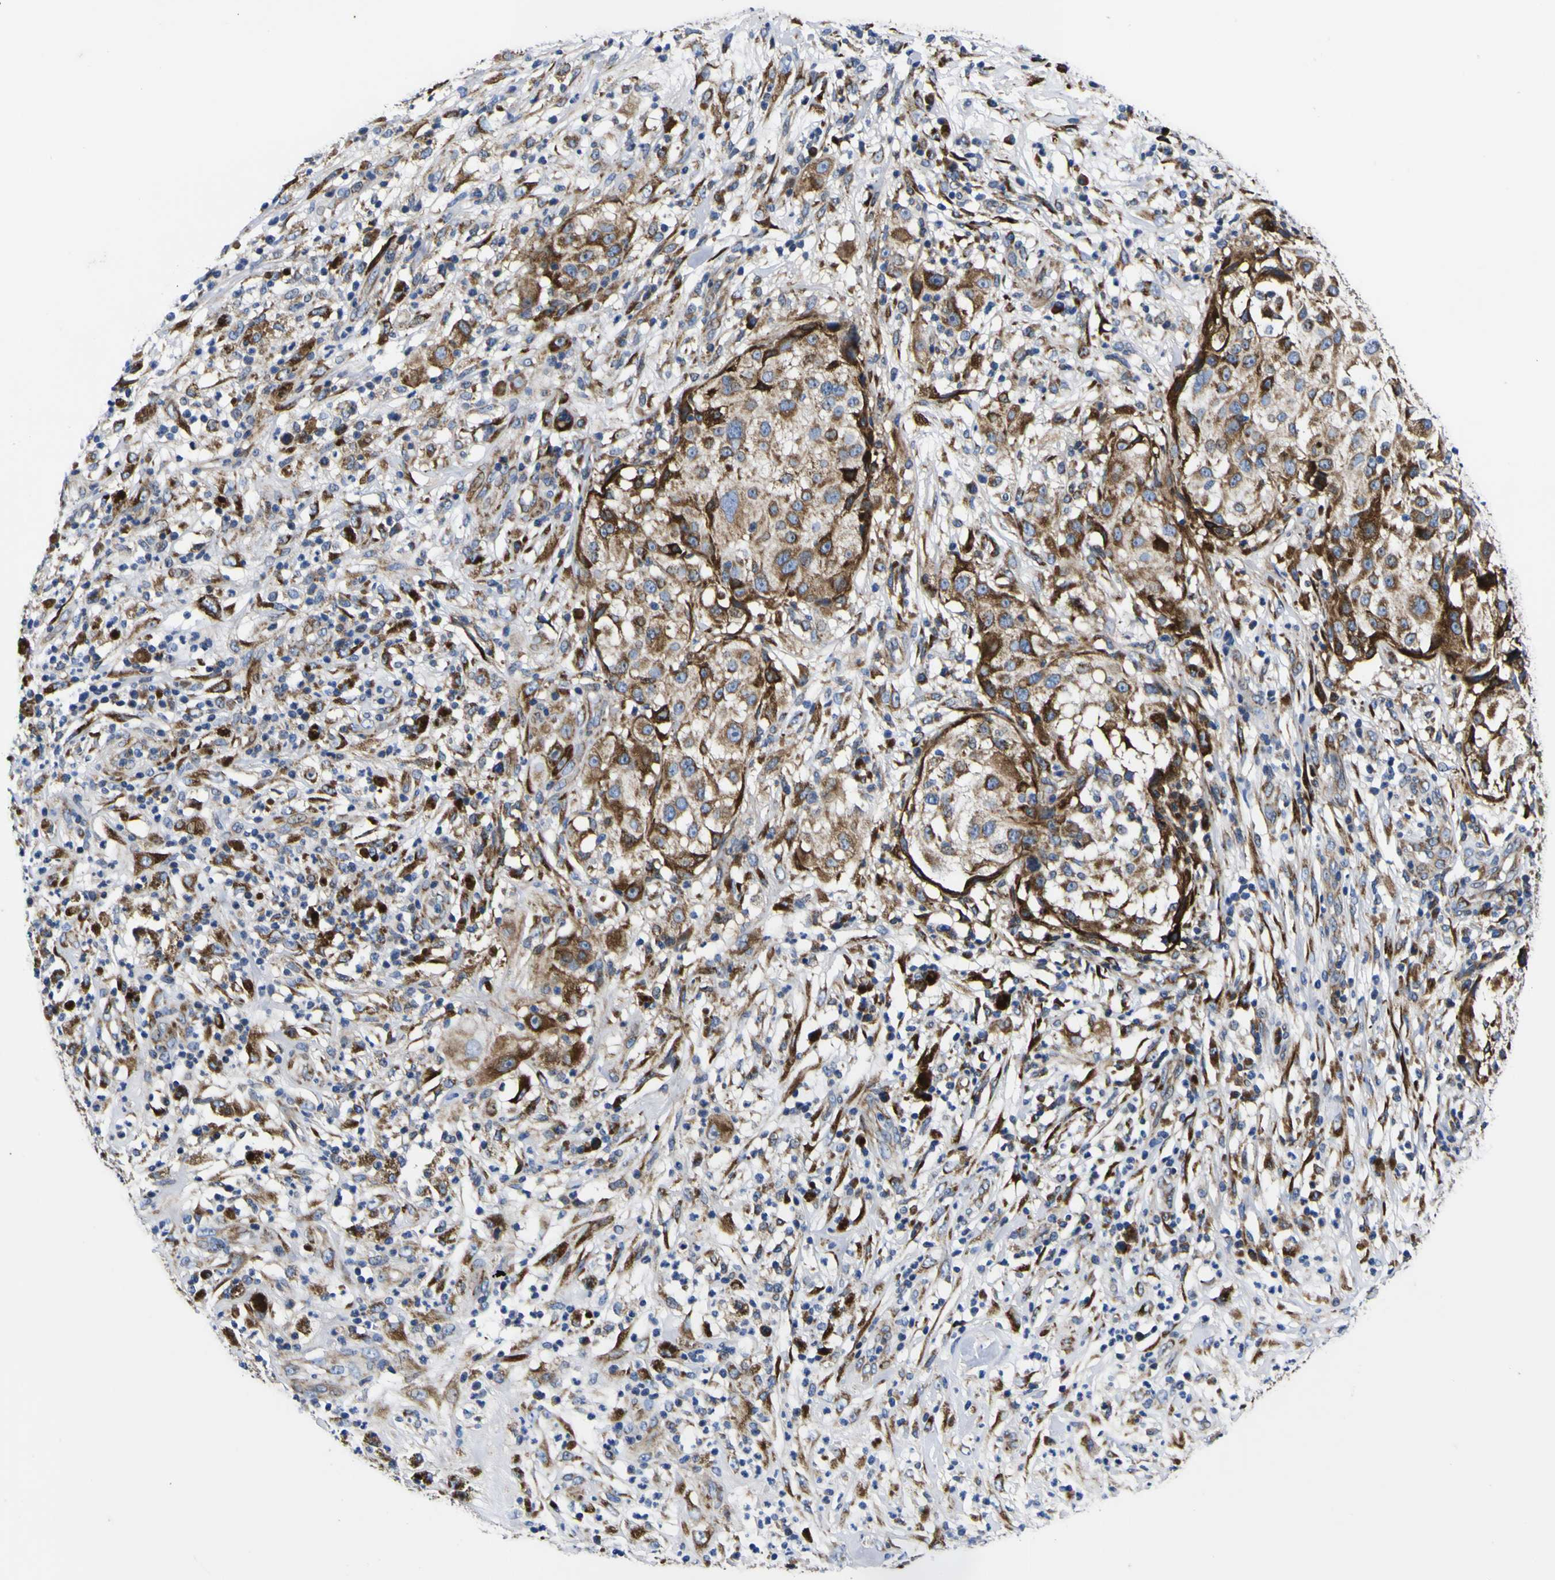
{"staining": {"intensity": "moderate", "quantity": ">75%", "location": "cytoplasmic/membranous"}, "tissue": "melanoma", "cell_type": "Tumor cells", "image_type": "cancer", "snomed": [{"axis": "morphology", "description": "Necrosis, NOS"}, {"axis": "morphology", "description": "Malignant melanoma, NOS"}, {"axis": "topography", "description": "Skin"}], "caption": "This image reveals malignant melanoma stained with immunohistochemistry (IHC) to label a protein in brown. The cytoplasmic/membranous of tumor cells show moderate positivity for the protein. Nuclei are counter-stained blue.", "gene": "SCD", "patient": {"sex": "female", "age": 87}}